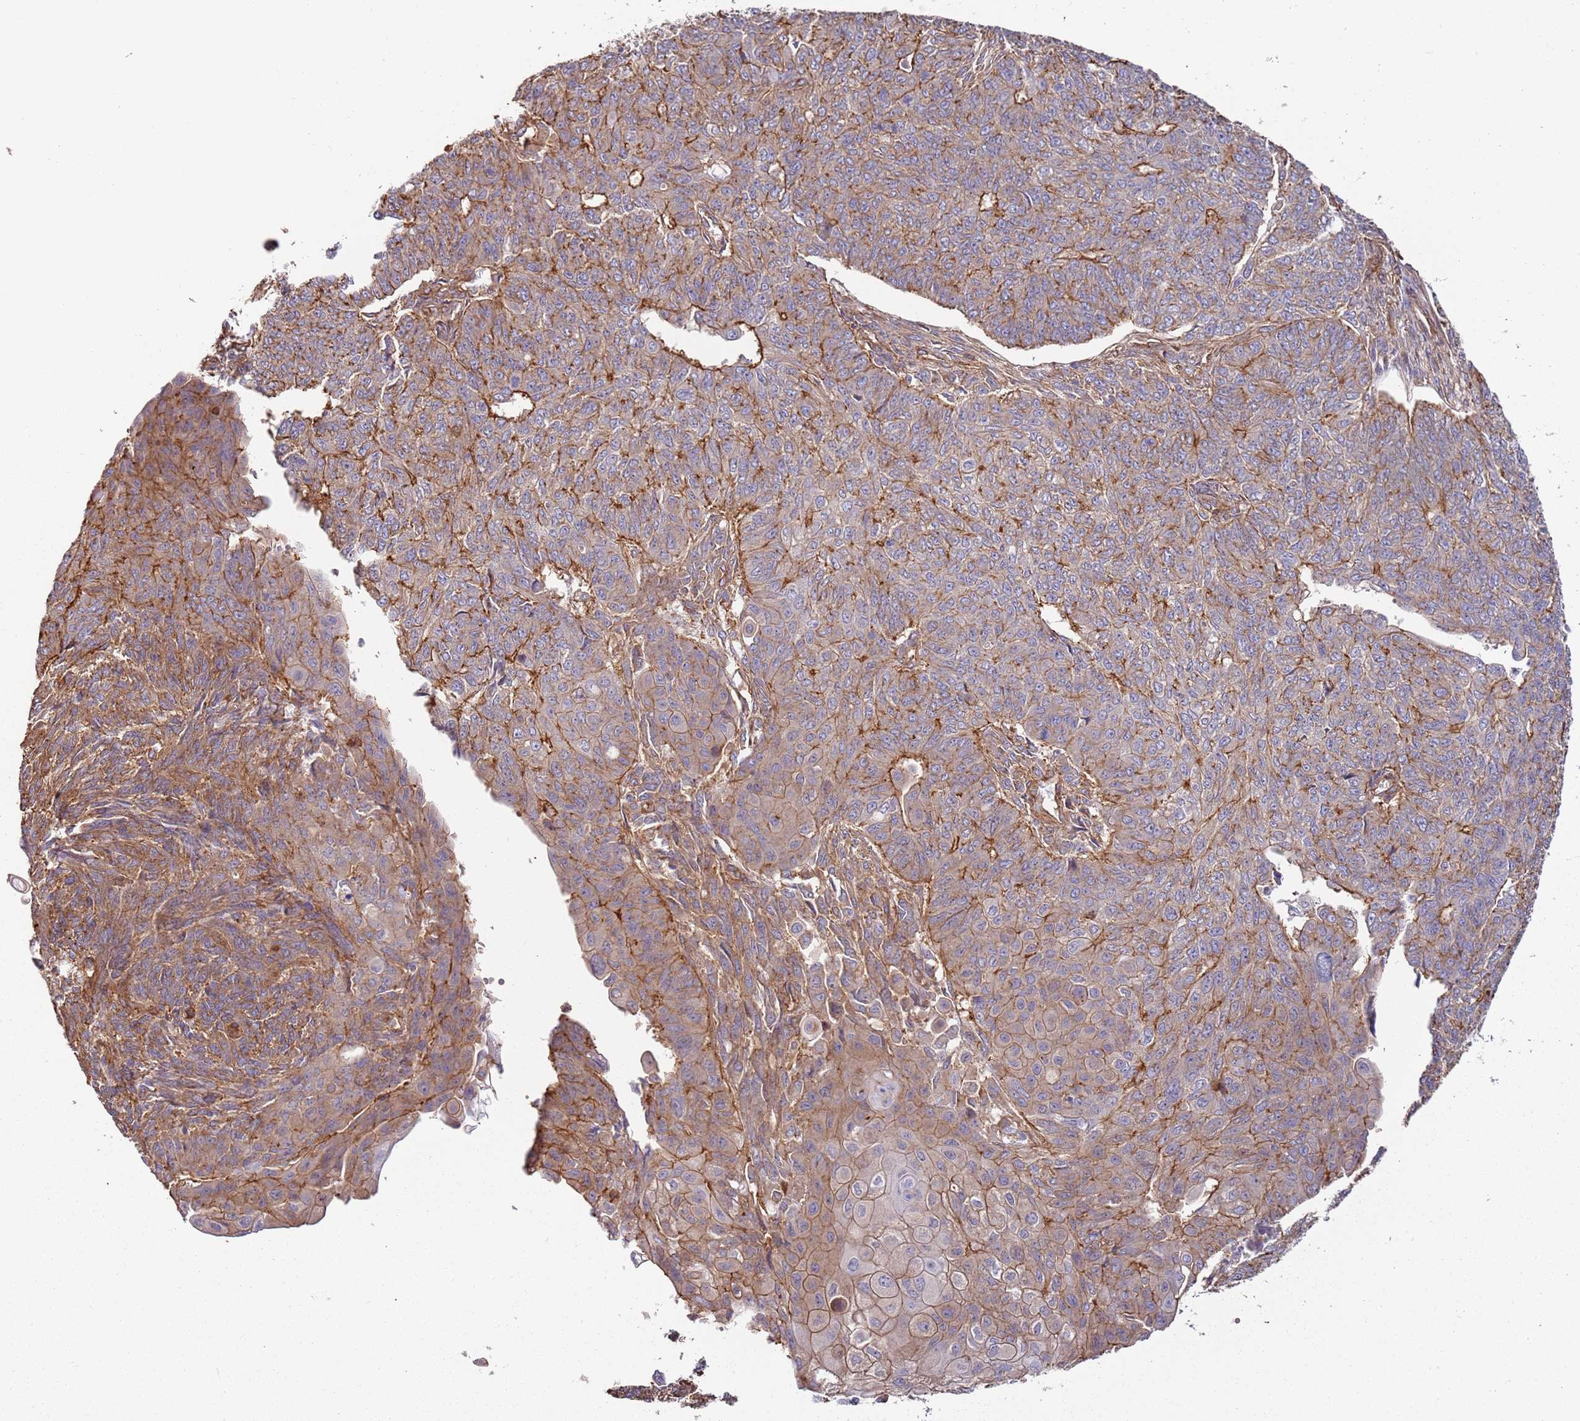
{"staining": {"intensity": "moderate", "quantity": "25%-75%", "location": "cytoplasmic/membranous"}, "tissue": "endometrial cancer", "cell_type": "Tumor cells", "image_type": "cancer", "snomed": [{"axis": "morphology", "description": "Adenocarcinoma, NOS"}, {"axis": "topography", "description": "Endometrium"}], "caption": "Endometrial adenocarcinoma stained with a brown dye exhibits moderate cytoplasmic/membranous positive expression in approximately 25%-75% of tumor cells.", "gene": "CYP2U1", "patient": {"sex": "female", "age": 32}}